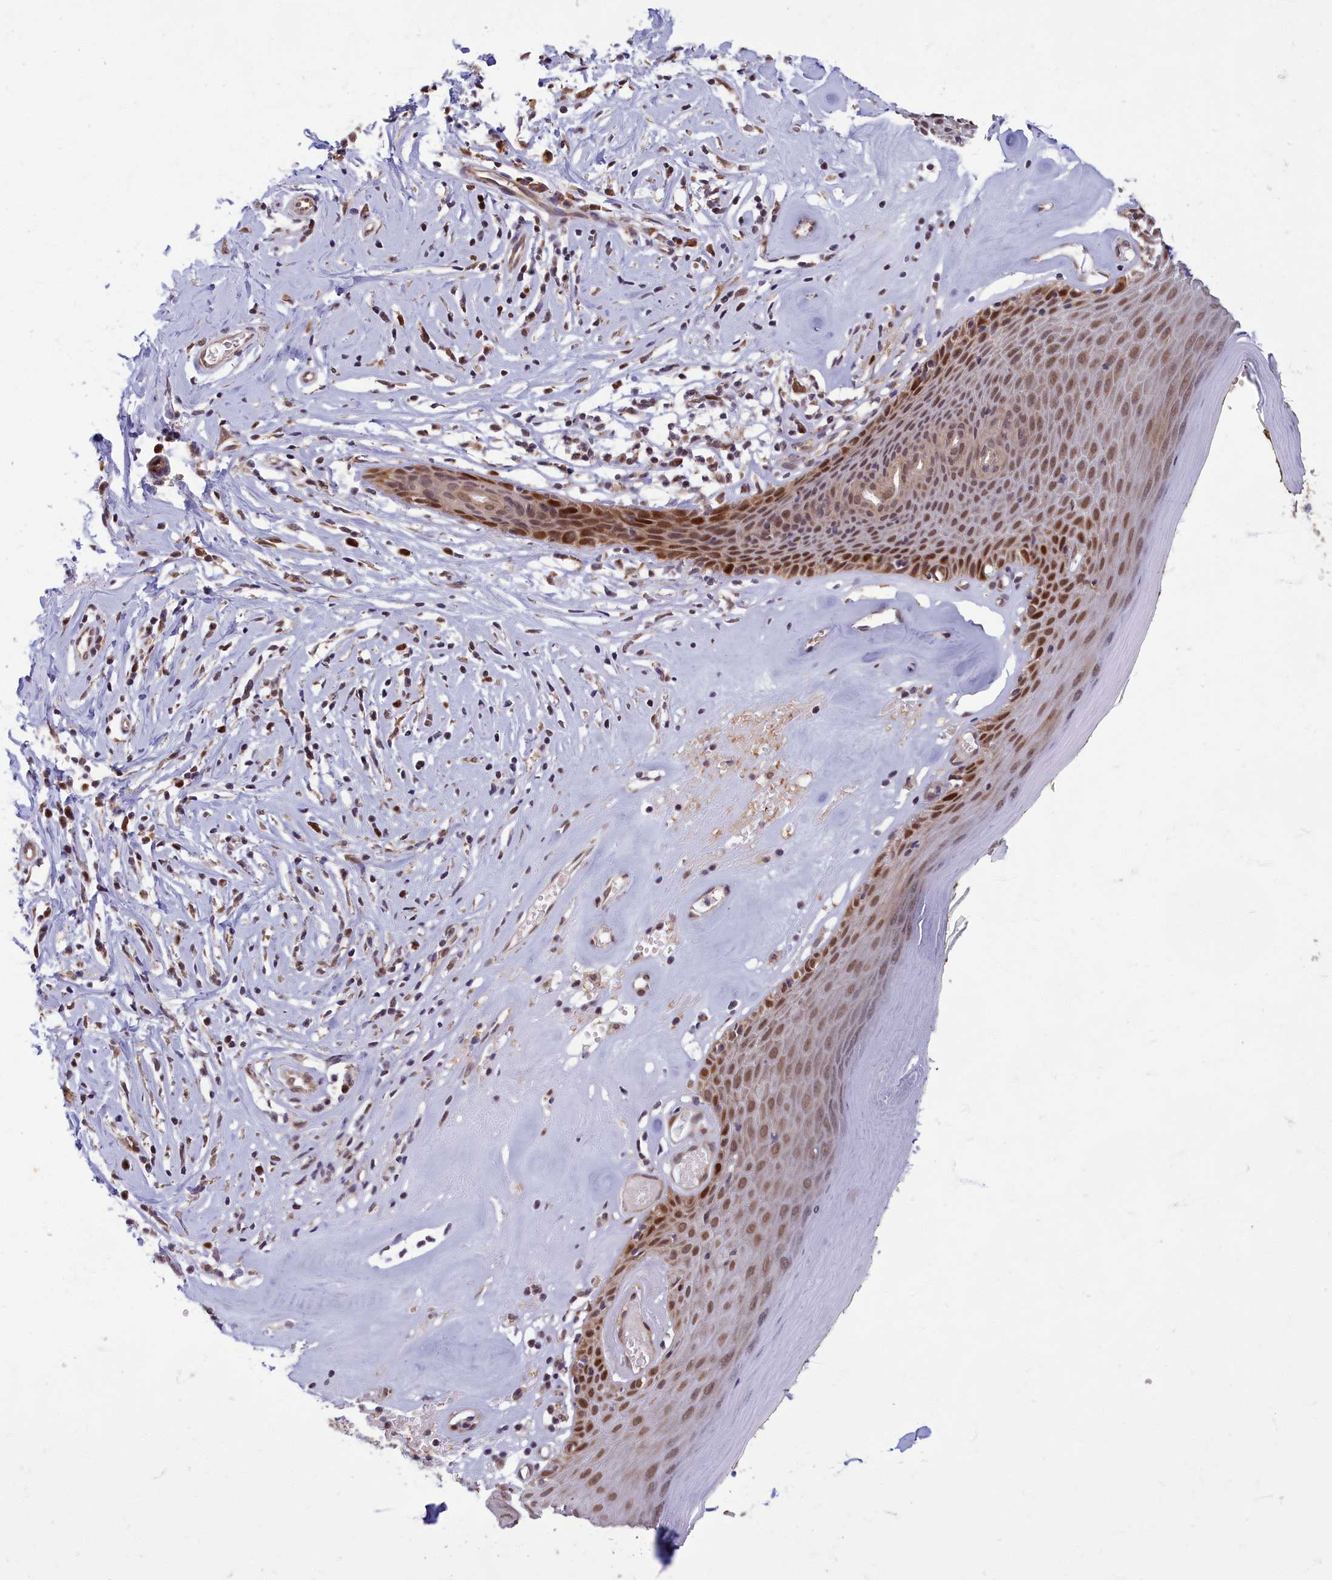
{"staining": {"intensity": "moderate", "quantity": ">75%", "location": "nuclear"}, "tissue": "skin", "cell_type": "Epidermal cells", "image_type": "normal", "snomed": [{"axis": "morphology", "description": "Normal tissue, NOS"}, {"axis": "morphology", "description": "Inflammation, NOS"}, {"axis": "topography", "description": "Vulva"}], "caption": "Human skin stained for a protein (brown) shows moderate nuclear positive positivity in about >75% of epidermal cells.", "gene": "EARS2", "patient": {"sex": "female", "age": 84}}